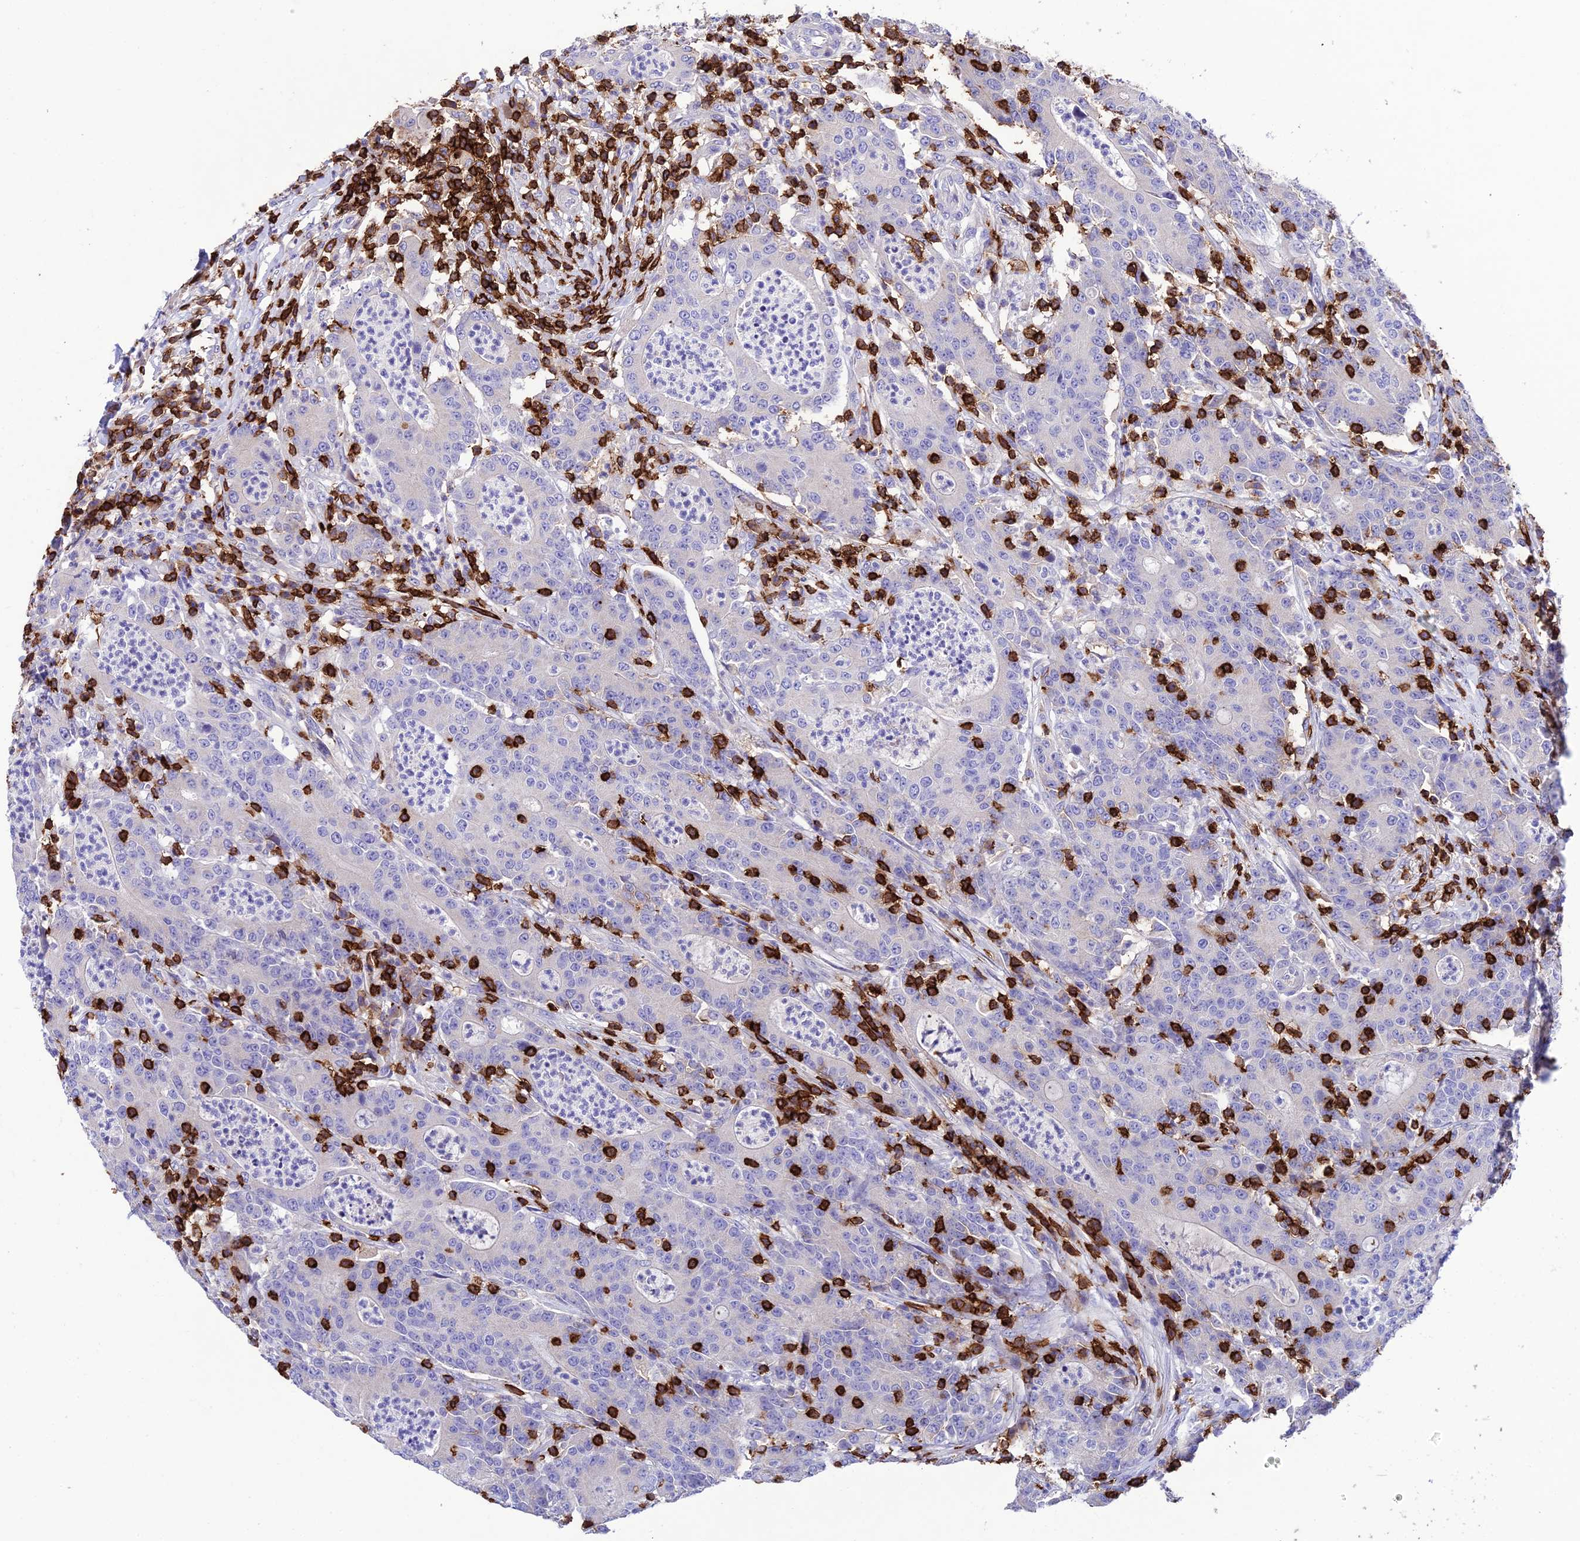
{"staining": {"intensity": "negative", "quantity": "none", "location": "none"}, "tissue": "colorectal cancer", "cell_type": "Tumor cells", "image_type": "cancer", "snomed": [{"axis": "morphology", "description": "Adenocarcinoma, NOS"}, {"axis": "topography", "description": "Colon"}], "caption": "Immunohistochemistry image of adenocarcinoma (colorectal) stained for a protein (brown), which demonstrates no staining in tumor cells.", "gene": "PTPRCAP", "patient": {"sex": "male", "age": 83}}